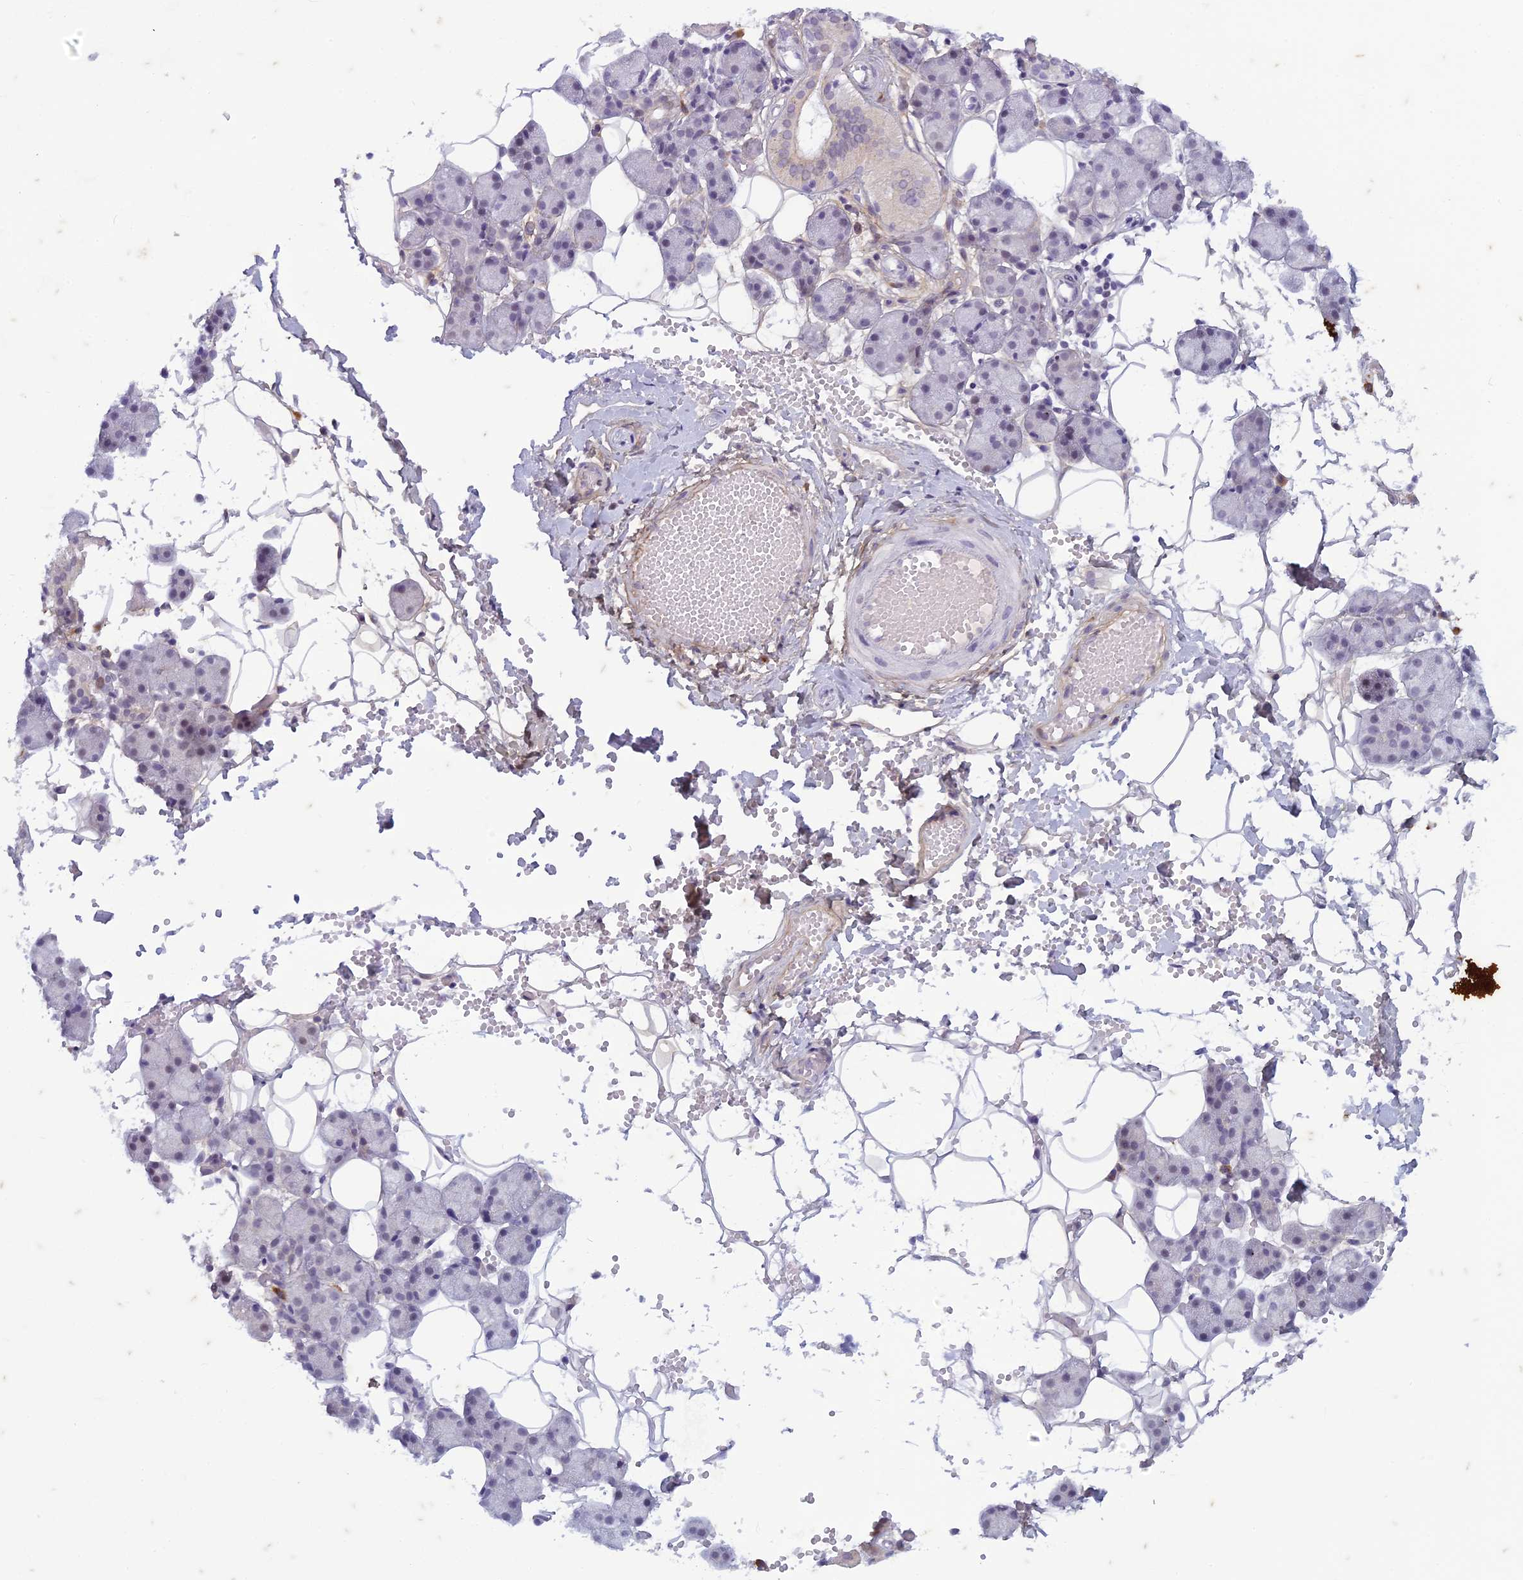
{"staining": {"intensity": "negative", "quantity": "none", "location": "none"}, "tissue": "salivary gland", "cell_type": "Glandular cells", "image_type": "normal", "snomed": [{"axis": "morphology", "description": "Normal tissue, NOS"}, {"axis": "topography", "description": "Salivary gland"}], "caption": "Protein analysis of normal salivary gland reveals no significant staining in glandular cells.", "gene": "PABPN1L", "patient": {"sex": "female", "age": 33}}